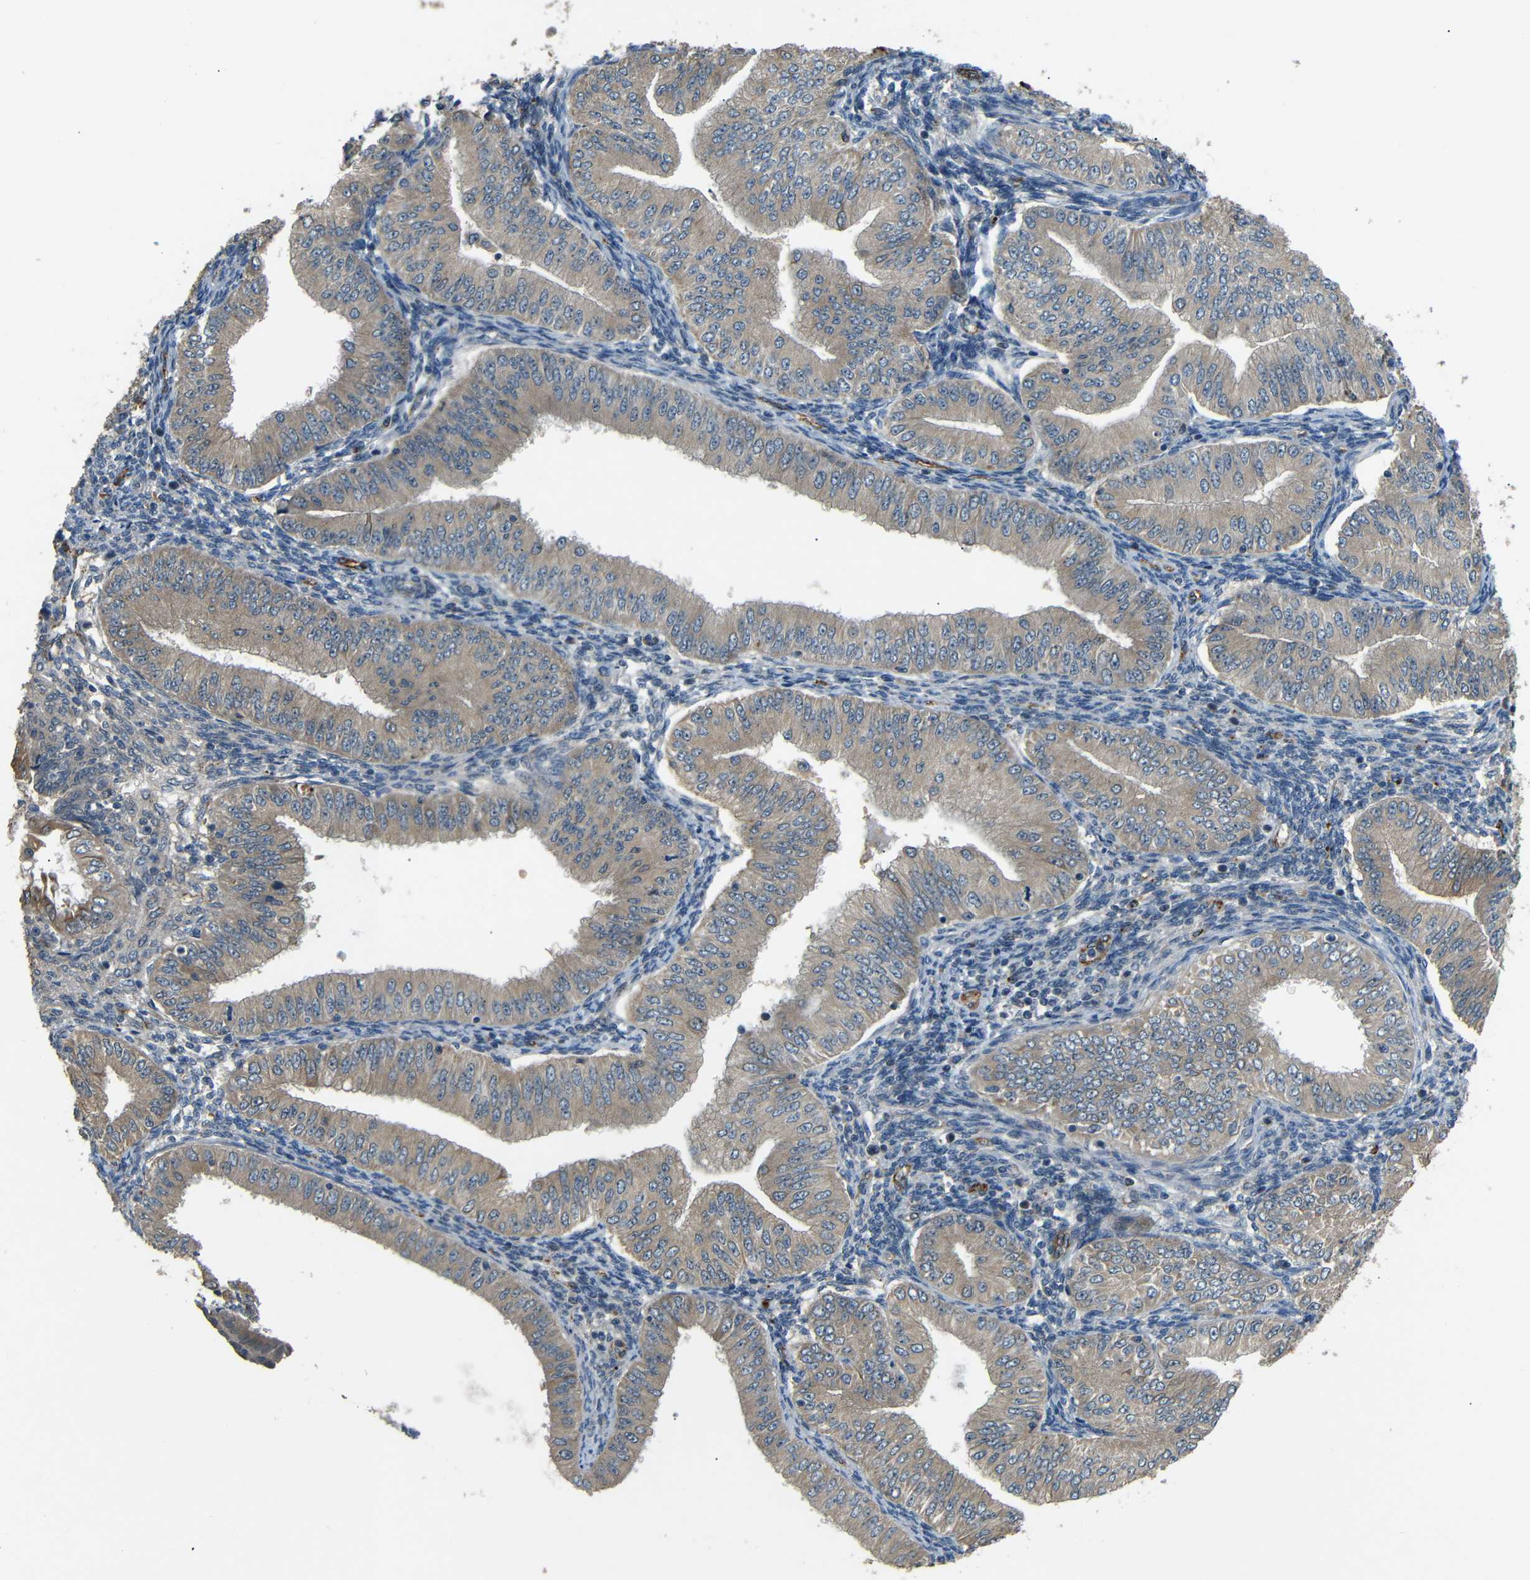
{"staining": {"intensity": "moderate", "quantity": ">75%", "location": "cytoplasmic/membranous"}, "tissue": "endometrial cancer", "cell_type": "Tumor cells", "image_type": "cancer", "snomed": [{"axis": "morphology", "description": "Normal tissue, NOS"}, {"axis": "morphology", "description": "Adenocarcinoma, NOS"}, {"axis": "topography", "description": "Endometrium"}], "caption": "IHC (DAB) staining of human endometrial cancer (adenocarcinoma) exhibits moderate cytoplasmic/membranous protein staining in about >75% of tumor cells.", "gene": "ATP7A", "patient": {"sex": "female", "age": 53}}